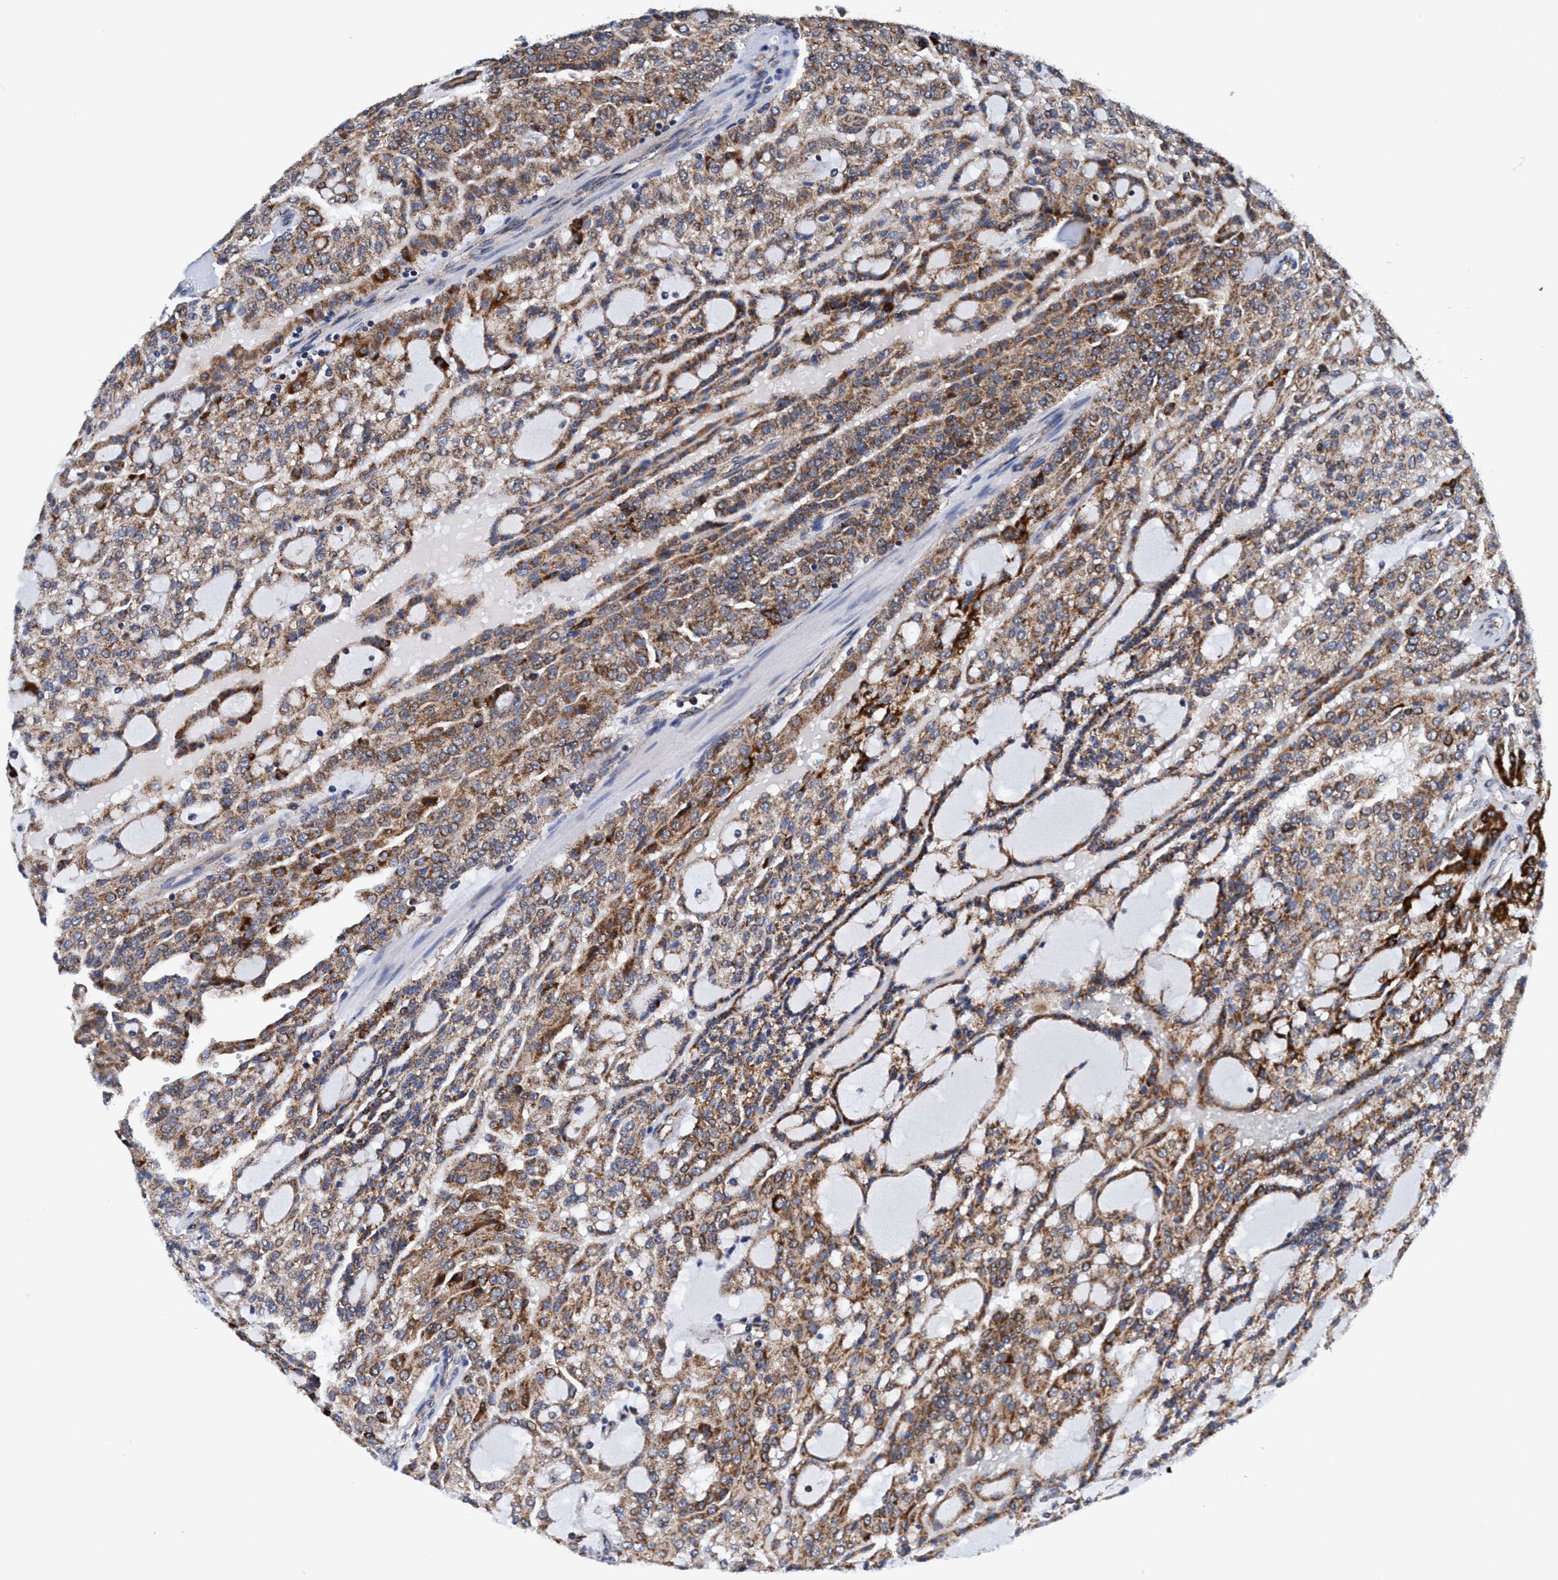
{"staining": {"intensity": "moderate", "quantity": ">75%", "location": "cytoplasmic/membranous"}, "tissue": "renal cancer", "cell_type": "Tumor cells", "image_type": "cancer", "snomed": [{"axis": "morphology", "description": "Adenocarcinoma, NOS"}, {"axis": "topography", "description": "Kidney"}], "caption": "A medium amount of moderate cytoplasmic/membranous positivity is seen in approximately >75% of tumor cells in renal cancer tissue. The staining was performed using DAB (3,3'-diaminobenzidine) to visualize the protein expression in brown, while the nuclei were stained in blue with hematoxylin (Magnification: 20x).", "gene": "AGAP2", "patient": {"sex": "male", "age": 63}}